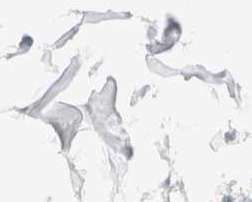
{"staining": {"intensity": "negative", "quantity": "none", "location": "none"}, "tissue": "adipose tissue", "cell_type": "Adipocytes", "image_type": "normal", "snomed": [{"axis": "morphology", "description": "Normal tissue, NOS"}, {"axis": "morphology", "description": "Adenocarcinoma, NOS"}, {"axis": "topography", "description": "Colon"}, {"axis": "topography", "description": "Peripheral nerve tissue"}], "caption": "This micrograph is of unremarkable adipose tissue stained with IHC to label a protein in brown with the nuclei are counter-stained blue. There is no positivity in adipocytes. (DAB immunohistochemistry (IHC) visualized using brightfield microscopy, high magnification).", "gene": "IKZF3", "patient": {"sex": "male", "age": 14}}